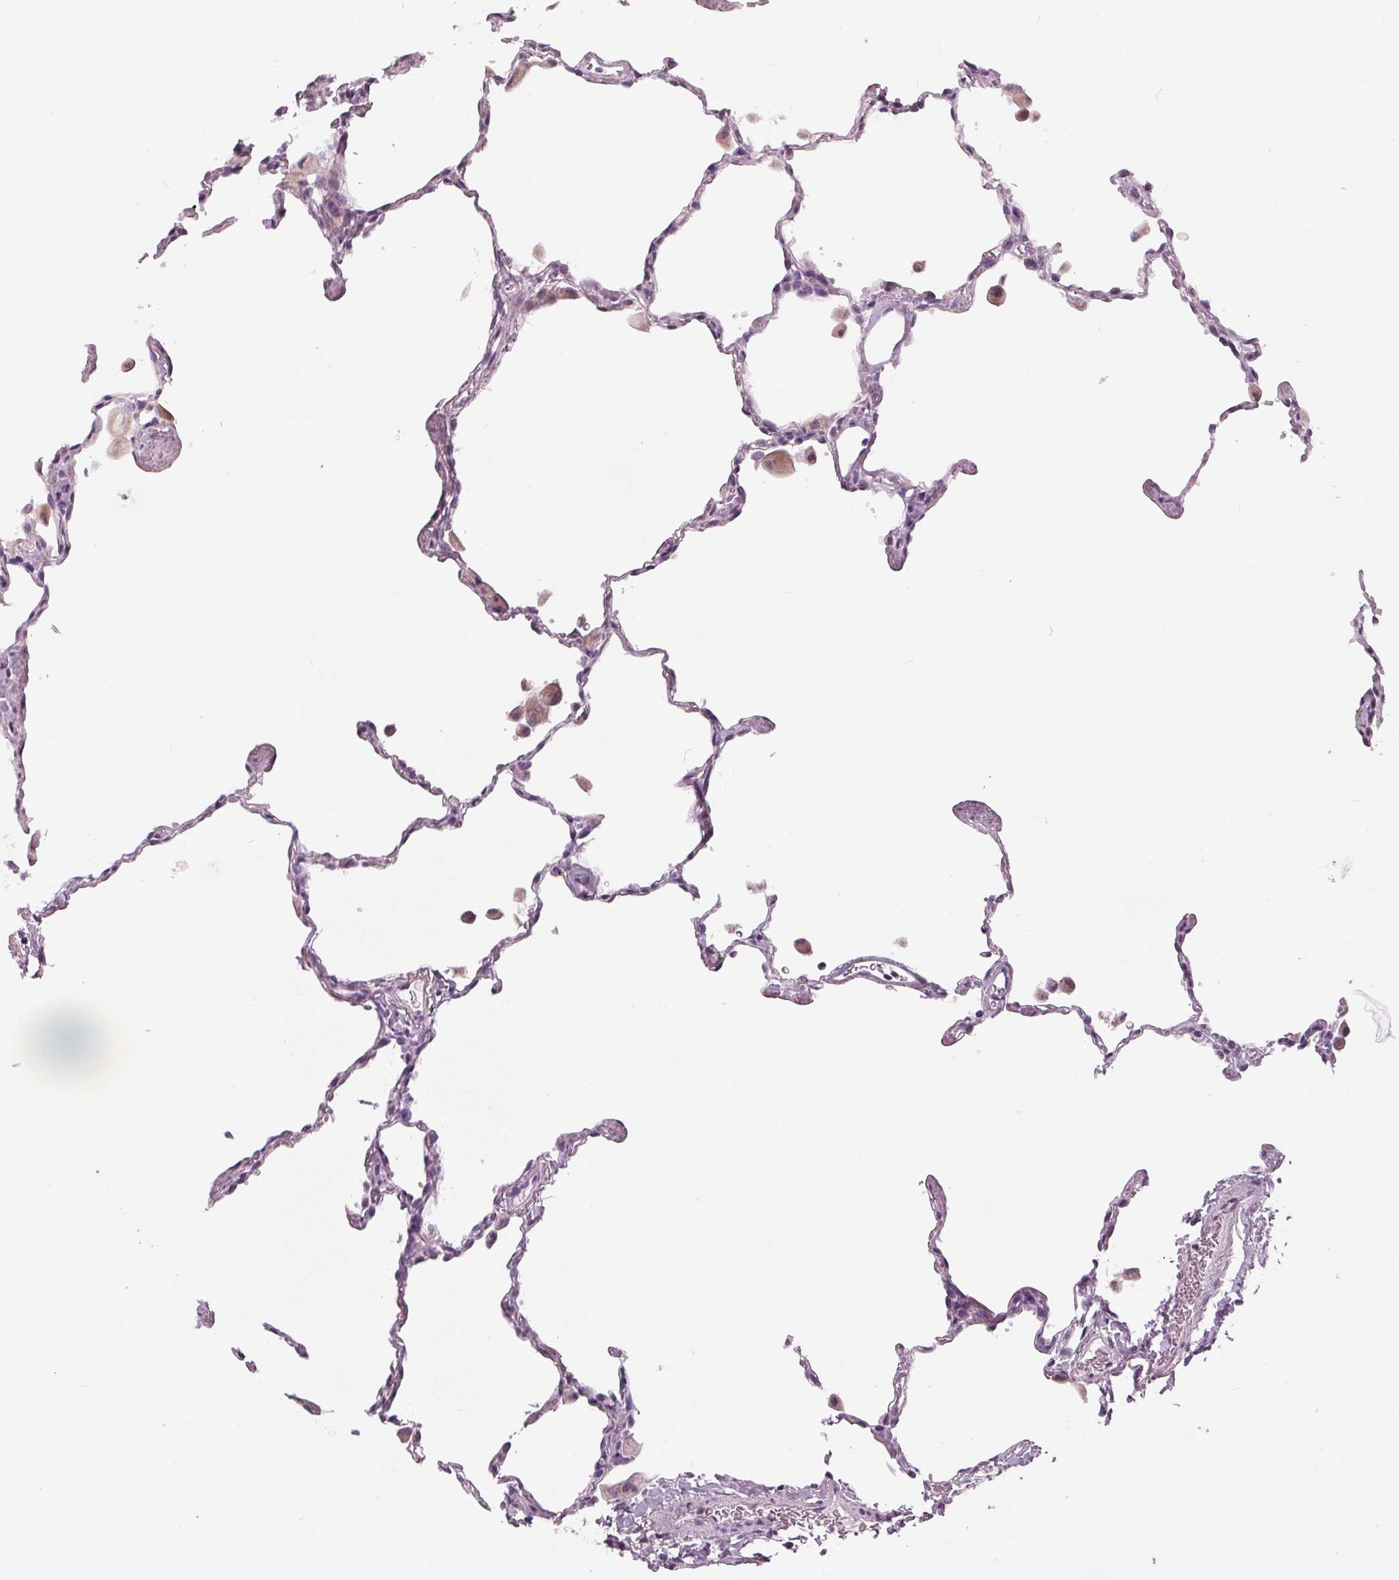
{"staining": {"intensity": "weak", "quantity": "<25%", "location": "cytoplasmic/membranous"}, "tissue": "lung", "cell_type": "Alveolar cells", "image_type": "normal", "snomed": [{"axis": "morphology", "description": "Normal tissue, NOS"}, {"axis": "topography", "description": "Lung"}], "caption": "Immunohistochemistry (IHC) micrograph of unremarkable human lung stained for a protein (brown), which reveals no staining in alveolar cells. (DAB immunohistochemistry, high magnification).", "gene": "SAMD4A", "patient": {"sex": "female", "age": 47}}